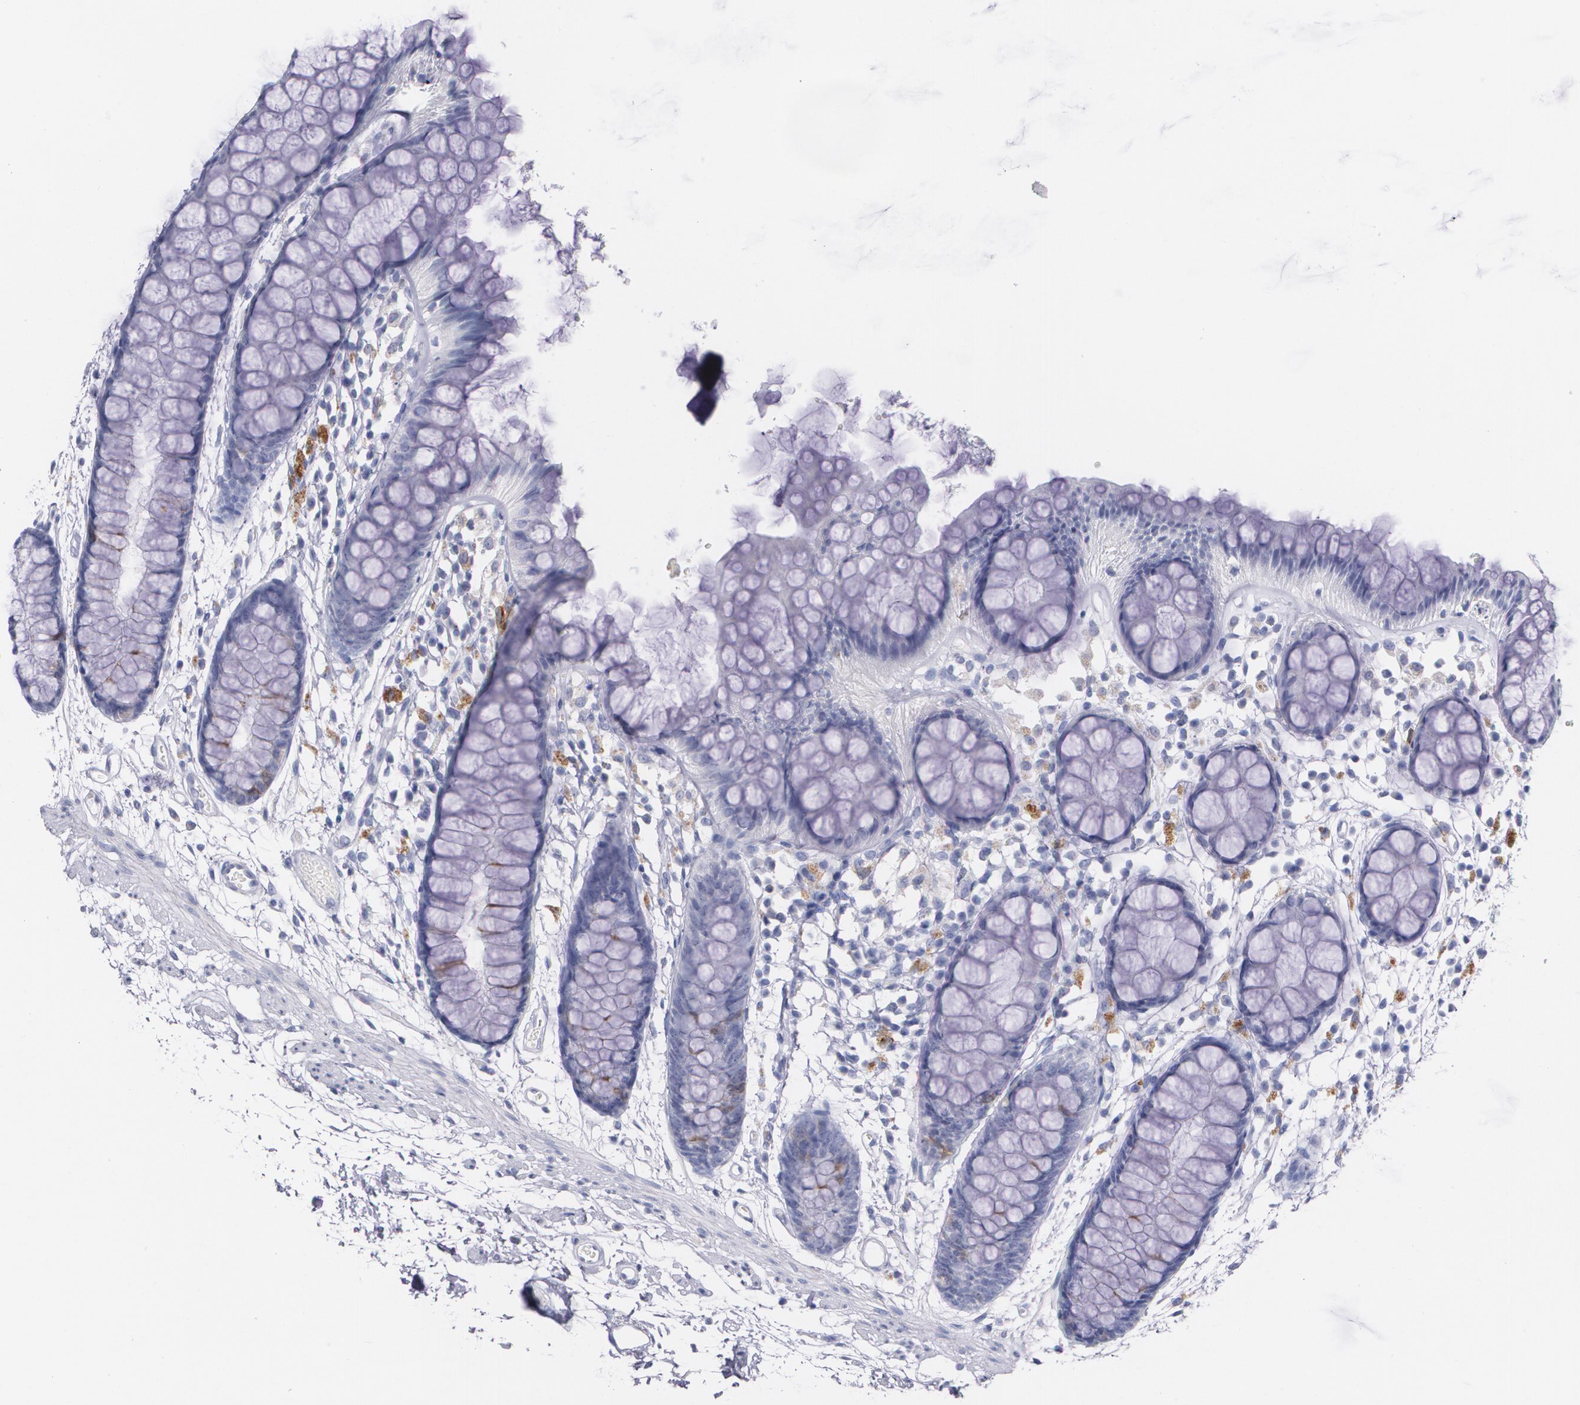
{"staining": {"intensity": "strong", "quantity": "<25%", "location": "cytoplasmic/membranous"}, "tissue": "rectum", "cell_type": "Glandular cells", "image_type": "normal", "snomed": [{"axis": "morphology", "description": "Normal tissue, NOS"}, {"axis": "topography", "description": "Rectum"}], "caption": "IHC image of benign rectum stained for a protein (brown), which demonstrates medium levels of strong cytoplasmic/membranous expression in about <25% of glandular cells.", "gene": "HMMR", "patient": {"sex": "female", "age": 66}}